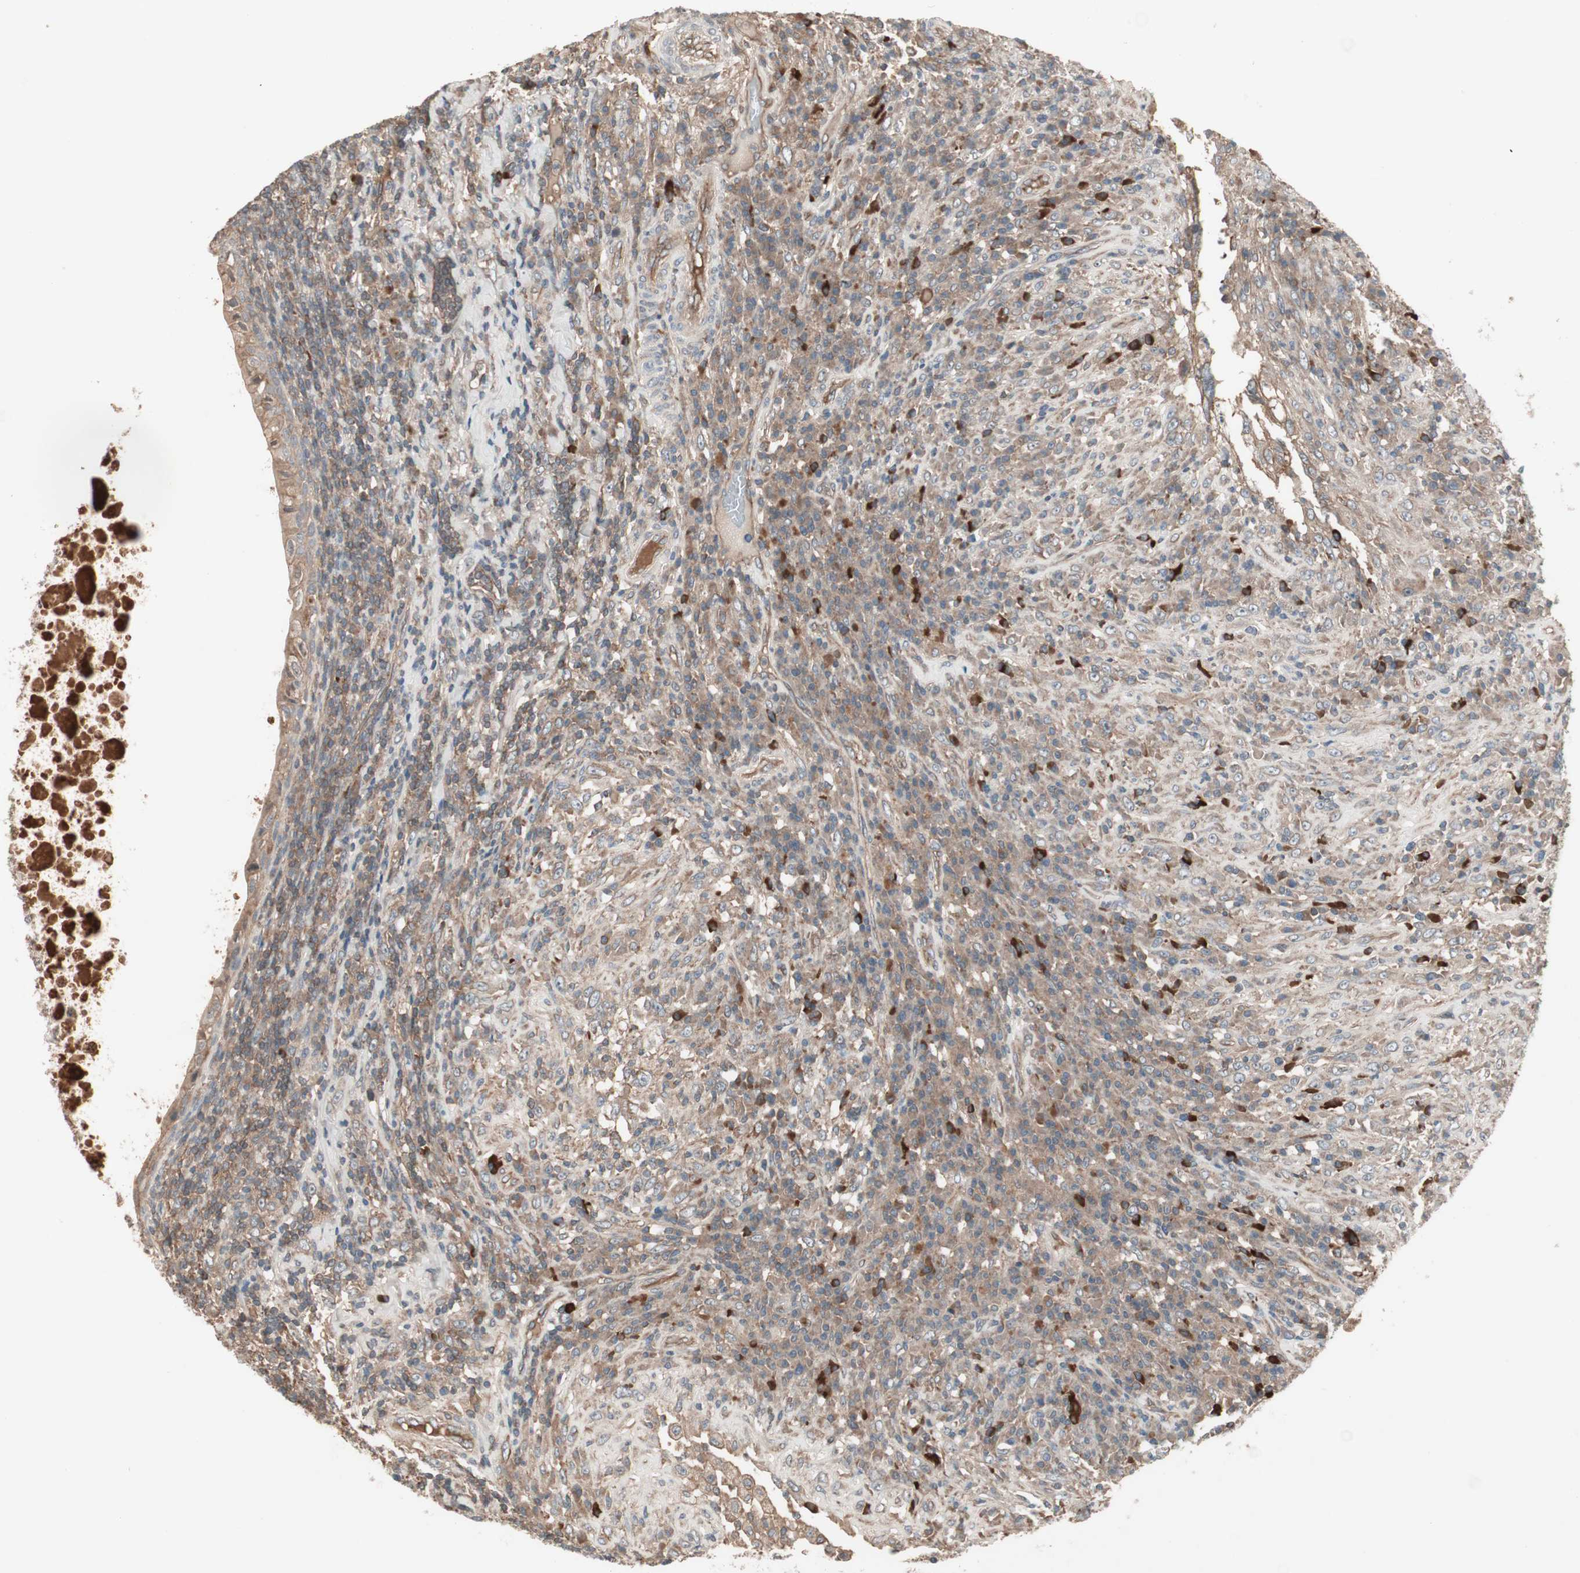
{"staining": {"intensity": "moderate", "quantity": ">75%", "location": "cytoplasmic/membranous"}, "tissue": "testis cancer", "cell_type": "Tumor cells", "image_type": "cancer", "snomed": [{"axis": "morphology", "description": "Necrosis, NOS"}, {"axis": "morphology", "description": "Carcinoma, Embryonal, NOS"}, {"axis": "topography", "description": "Testis"}], "caption": "Testis cancer tissue demonstrates moderate cytoplasmic/membranous expression in about >75% of tumor cells (DAB (3,3'-diaminobenzidine) IHC with brightfield microscopy, high magnification).", "gene": "TFPI", "patient": {"sex": "male", "age": 19}}